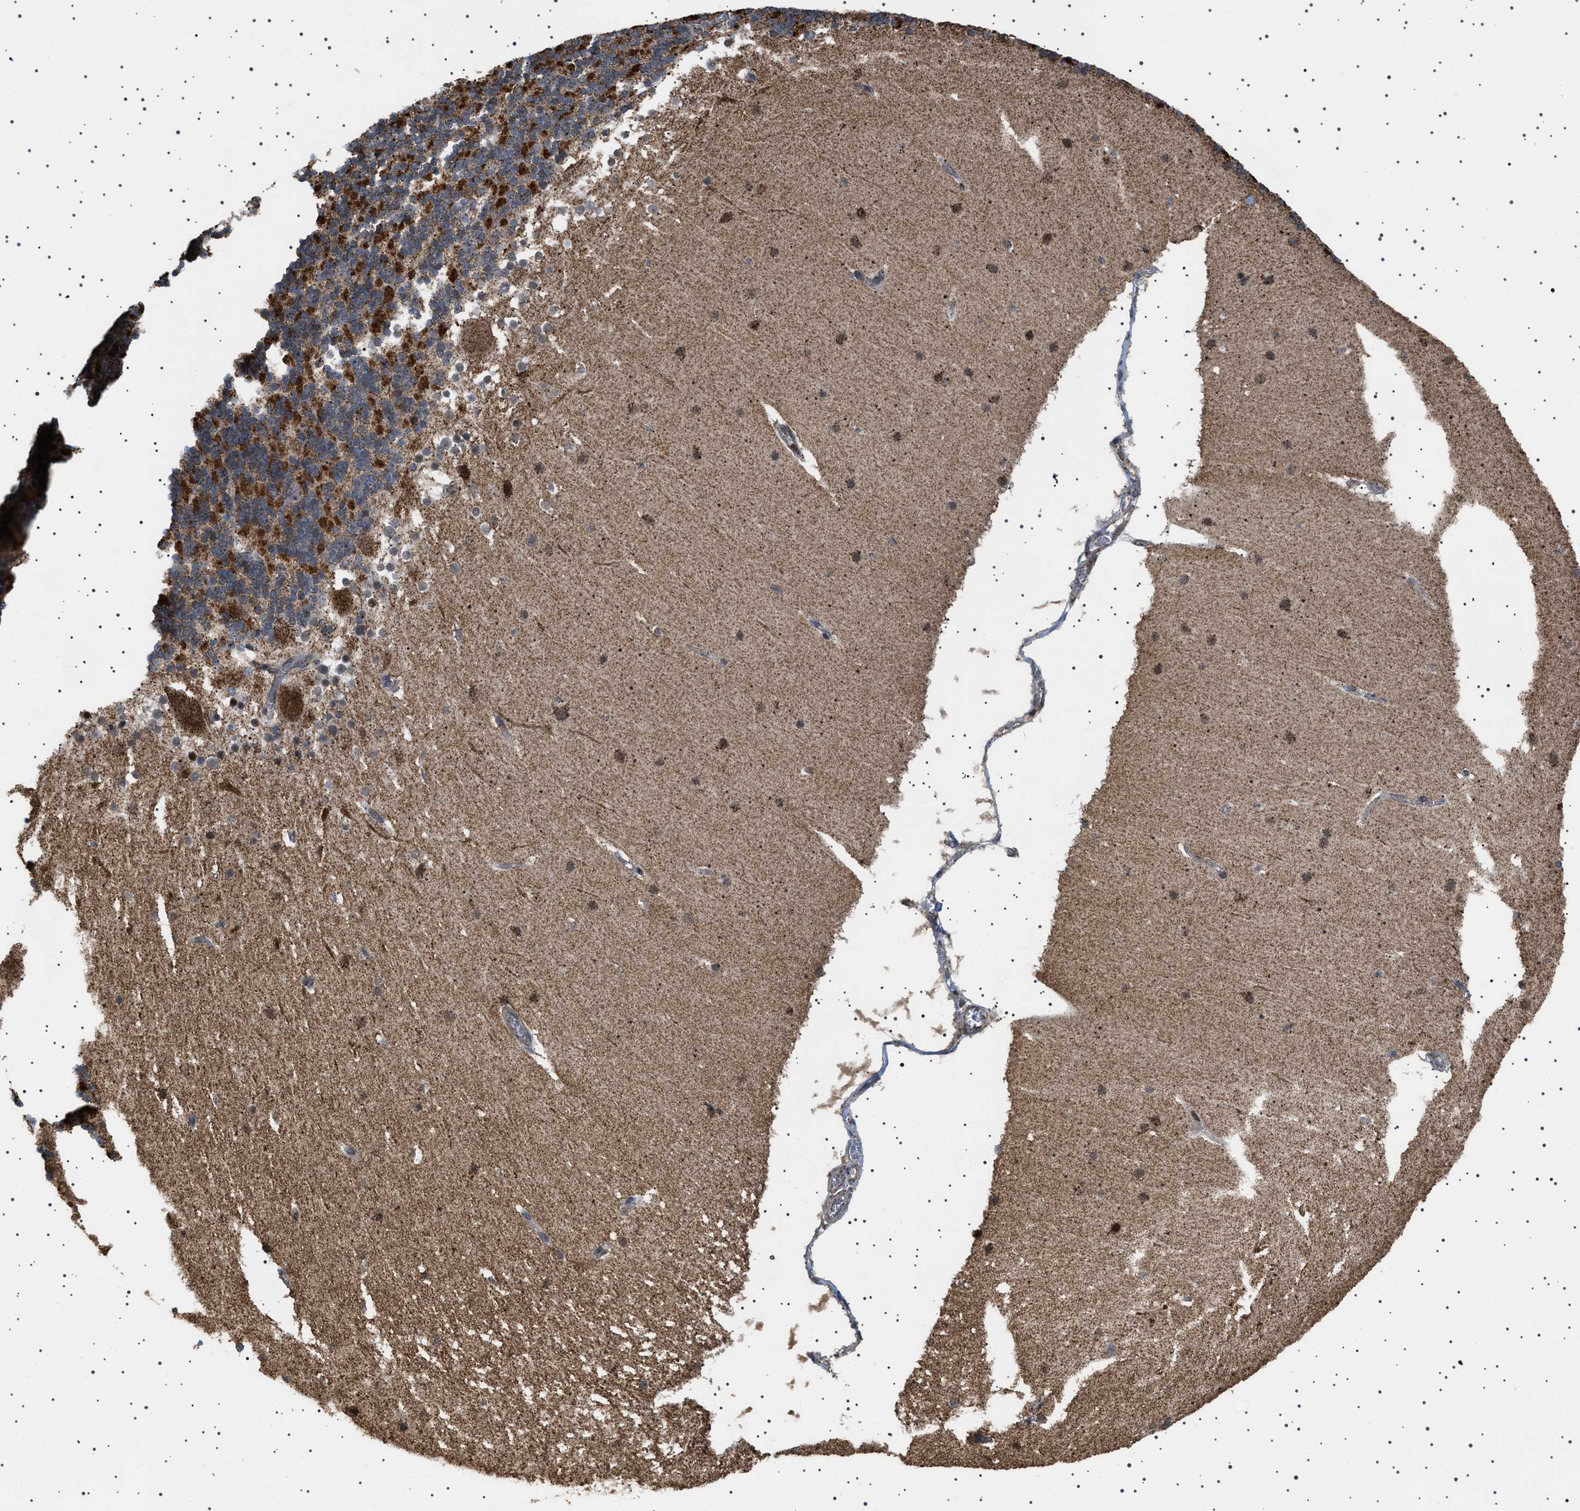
{"staining": {"intensity": "strong", "quantity": "25%-75%", "location": "cytoplasmic/membranous"}, "tissue": "cerebellum", "cell_type": "Cells in granular layer", "image_type": "normal", "snomed": [{"axis": "morphology", "description": "Normal tissue, NOS"}, {"axis": "topography", "description": "Cerebellum"}], "caption": "Immunohistochemistry of benign human cerebellum demonstrates high levels of strong cytoplasmic/membranous staining in approximately 25%-75% of cells in granular layer. The protein is stained brown, and the nuclei are stained in blue (DAB (3,3'-diaminobenzidine) IHC with brightfield microscopy, high magnification).", "gene": "MELK", "patient": {"sex": "female", "age": 19}}